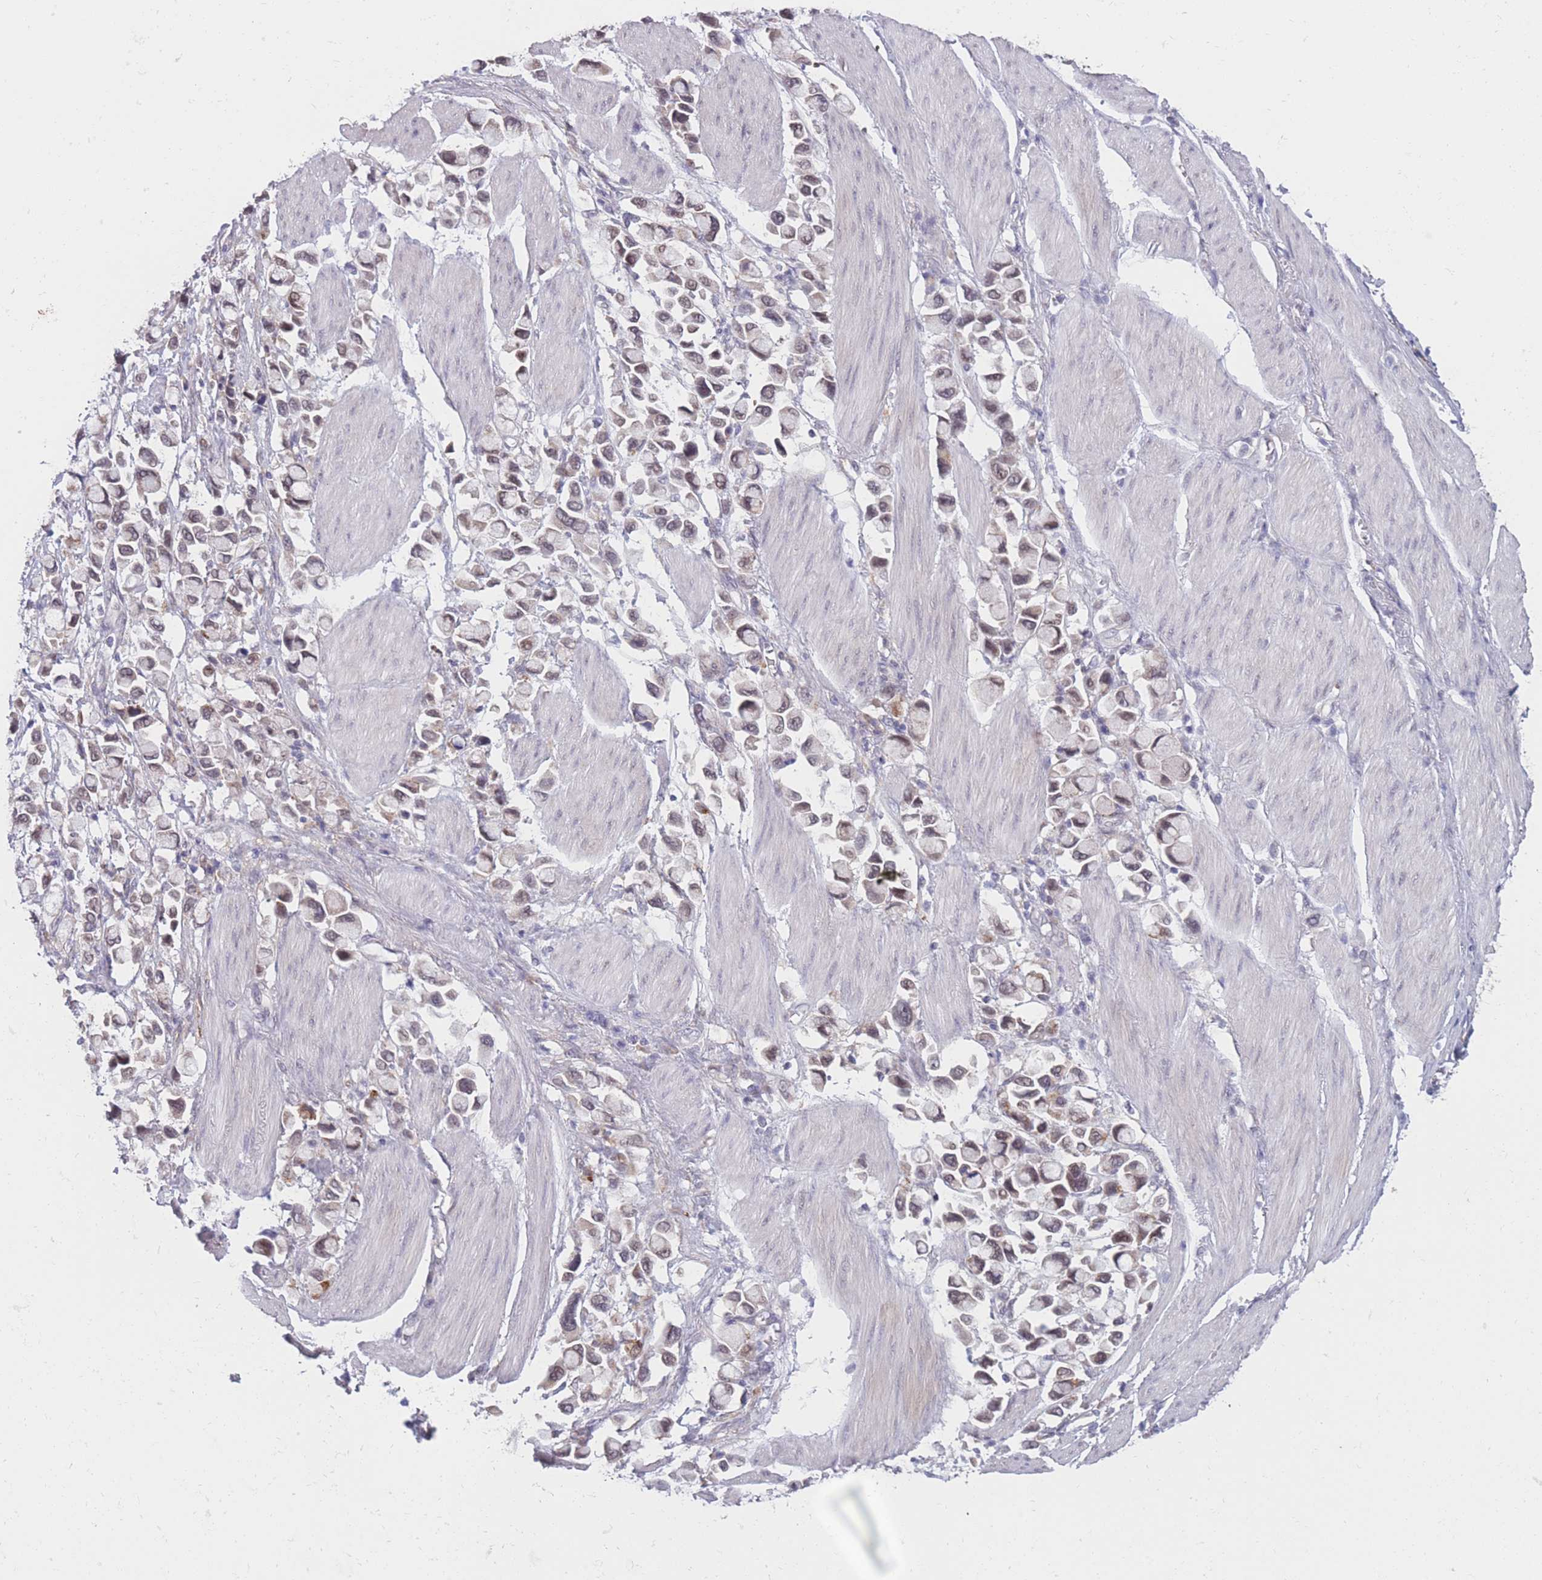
{"staining": {"intensity": "weak", "quantity": "<25%", "location": "cytoplasmic/membranous"}, "tissue": "stomach cancer", "cell_type": "Tumor cells", "image_type": "cancer", "snomed": [{"axis": "morphology", "description": "Adenocarcinoma, NOS"}, {"axis": "topography", "description": "Stomach"}], "caption": "Micrograph shows no protein expression in tumor cells of stomach adenocarcinoma tissue. The staining is performed using DAB (3,3'-diaminobenzidine) brown chromogen with nuclei counter-stained in using hematoxylin.", "gene": "COL27A1", "patient": {"sex": "female", "age": 81}}